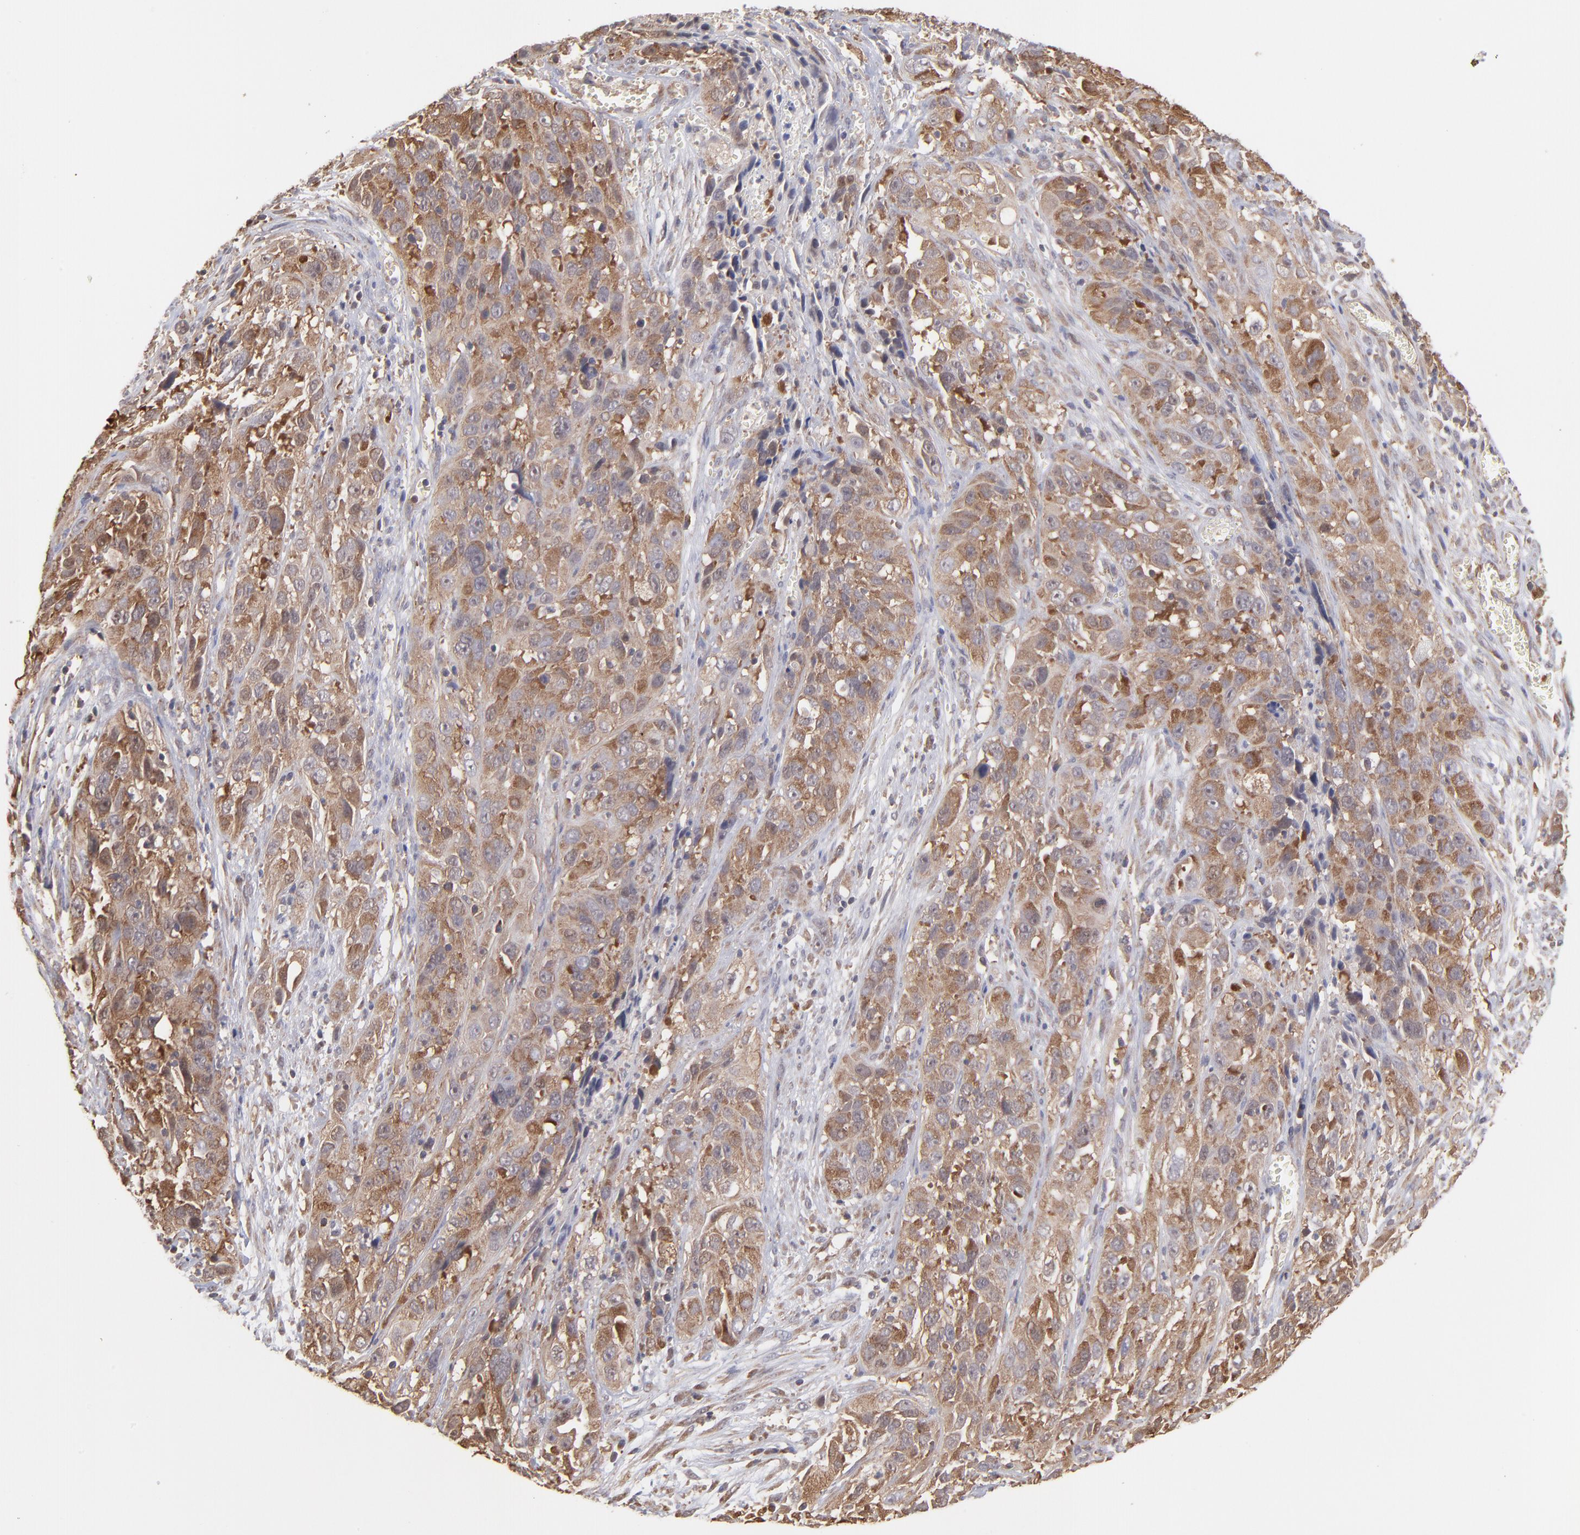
{"staining": {"intensity": "moderate", "quantity": ">75%", "location": "cytoplasmic/membranous"}, "tissue": "cervical cancer", "cell_type": "Tumor cells", "image_type": "cancer", "snomed": [{"axis": "morphology", "description": "Squamous cell carcinoma, NOS"}, {"axis": "topography", "description": "Cervix"}], "caption": "Immunohistochemistry micrograph of neoplastic tissue: cervical cancer stained using IHC exhibits medium levels of moderate protein expression localized specifically in the cytoplasmic/membranous of tumor cells, appearing as a cytoplasmic/membranous brown color.", "gene": "MAPRE1", "patient": {"sex": "female", "age": 32}}